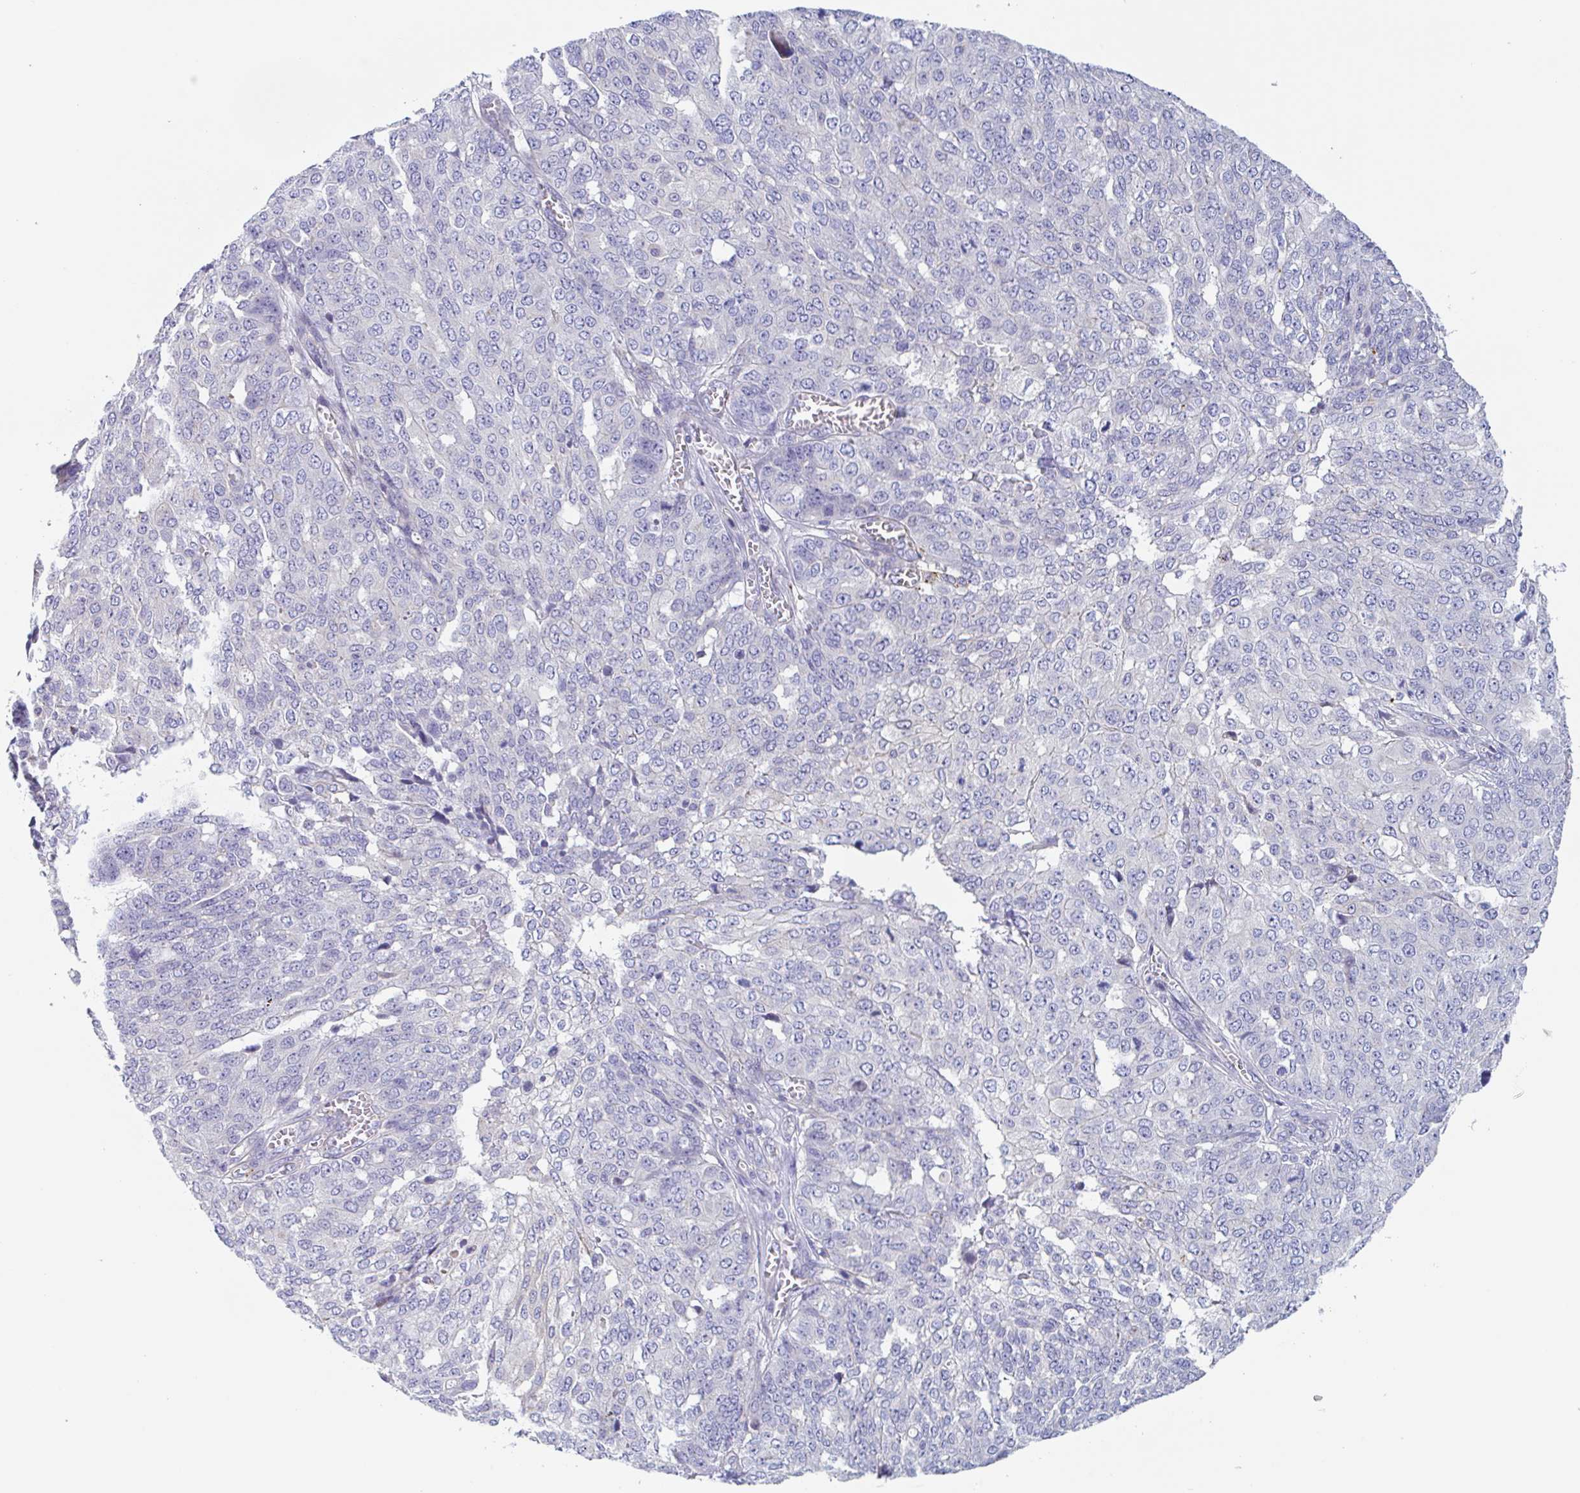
{"staining": {"intensity": "negative", "quantity": "none", "location": "none"}, "tissue": "ovarian cancer", "cell_type": "Tumor cells", "image_type": "cancer", "snomed": [{"axis": "morphology", "description": "Cystadenocarcinoma, serous, NOS"}, {"axis": "topography", "description": "Soft tissue"}, {"axis": "topography", "description": "Ovary"}], "caption": "Ovarian cancer (serous cystadenocarcinoma) was stained to show a protein in brown. There is no significant staining in tumor cells. The staining is performed using DAB (3,3'-diaminobenzidine) brown chromogen with nuclei counter-stained in using hematoxylin.", "gene": "LENG9", "patient": {"sex": "female", "age": 57}}